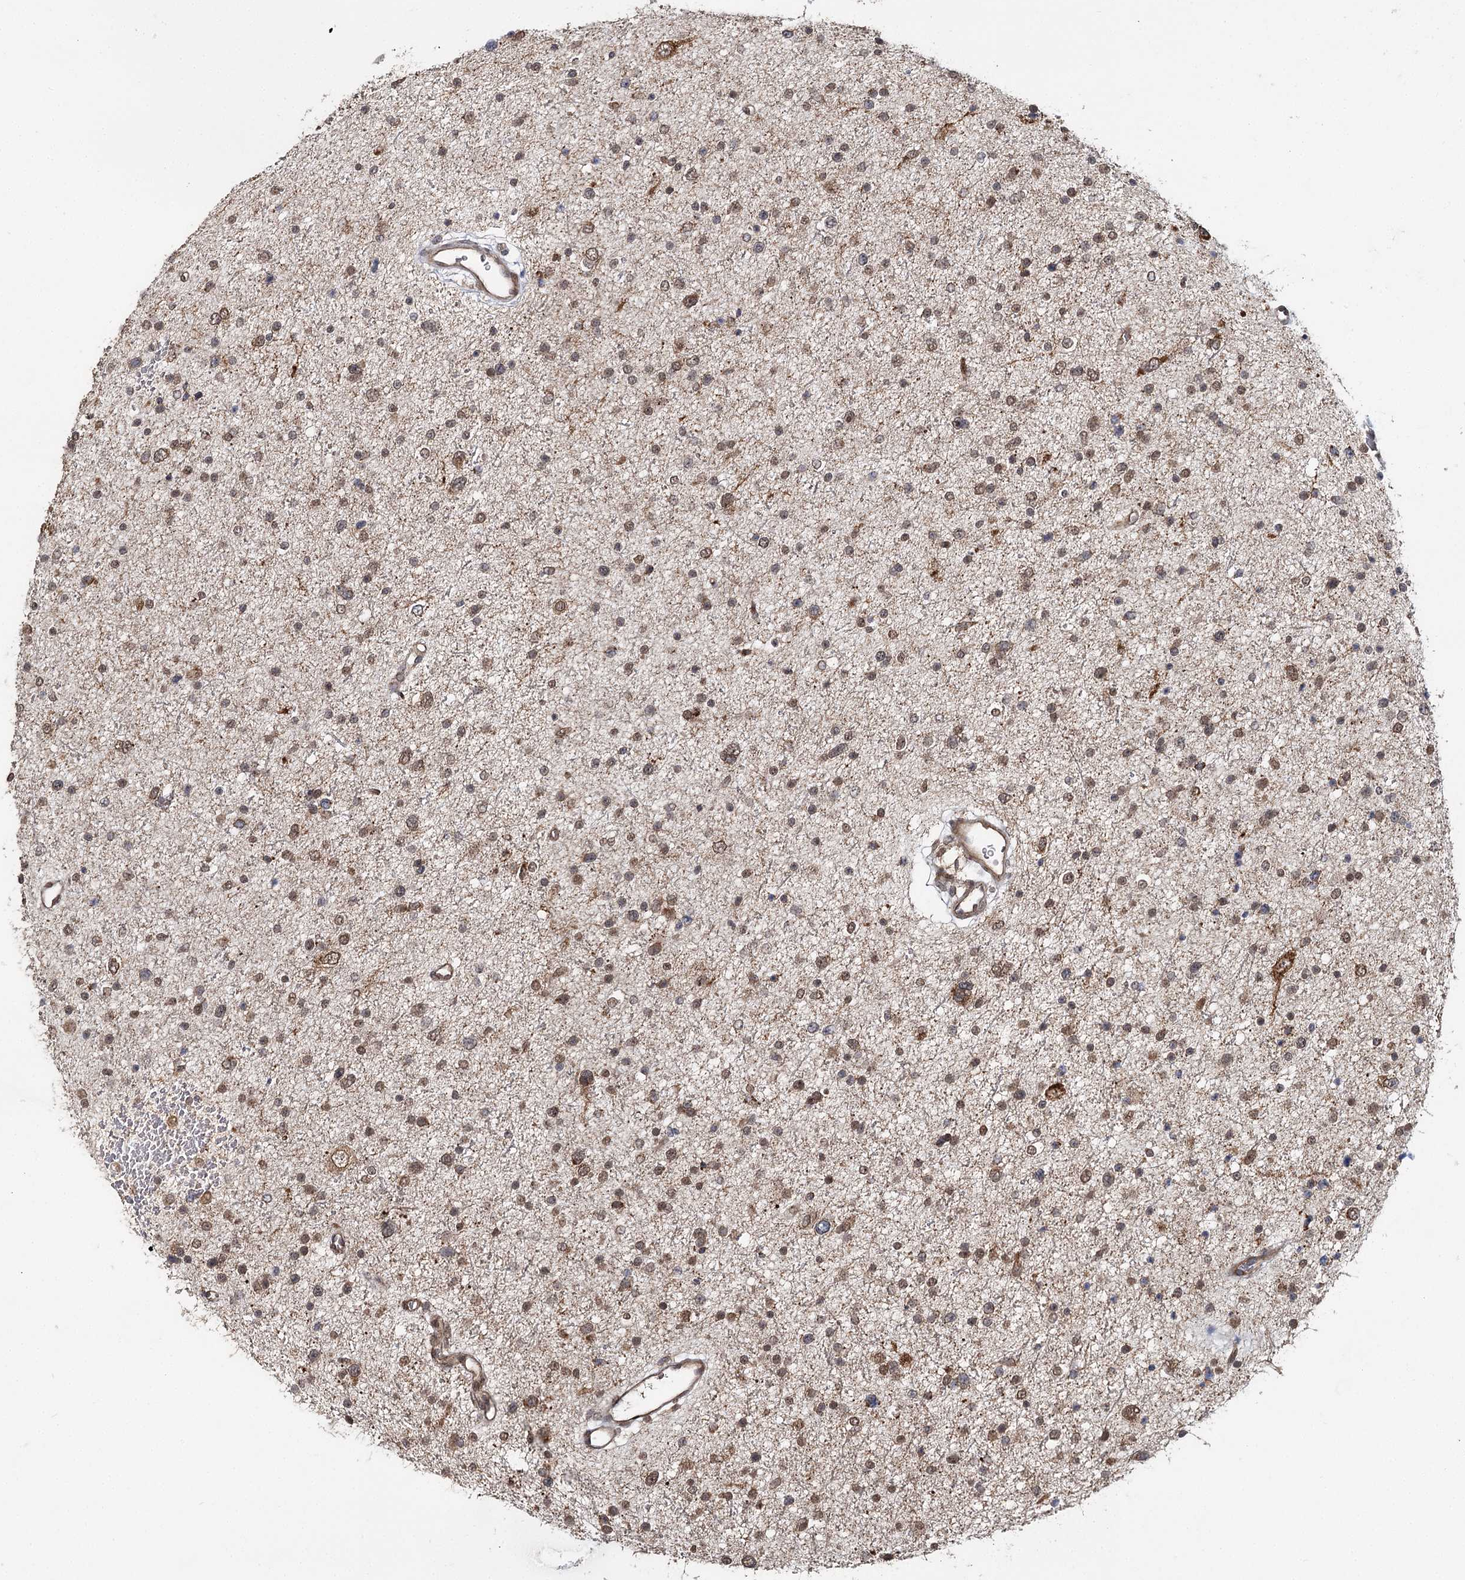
{"staining": {"intensity": "moderate", "quantity": "25%-75%", "location": "cytoplasmic/membranous,nuclear"}, "tissue": "glioma", "cell_type": "Tumor cells", "image_type": "cancer", "snomed": [{"axis": "morphology", "description": "Glioma, malignant, Low grade"}, {"axis": "topography", "description": "Brain"}], "caption": "IHC image of neoplastic tissue: glioma stained using IHC displays medium levels of moderate protein expression localized specifically in the cytoplasmic/membranous and nuclear of tumor cells, appearing as a cytoplasmic/membranous and nuclear brown color.", "gene": "ZNRF3", "patient": {"sex": "female", "age": 37}}